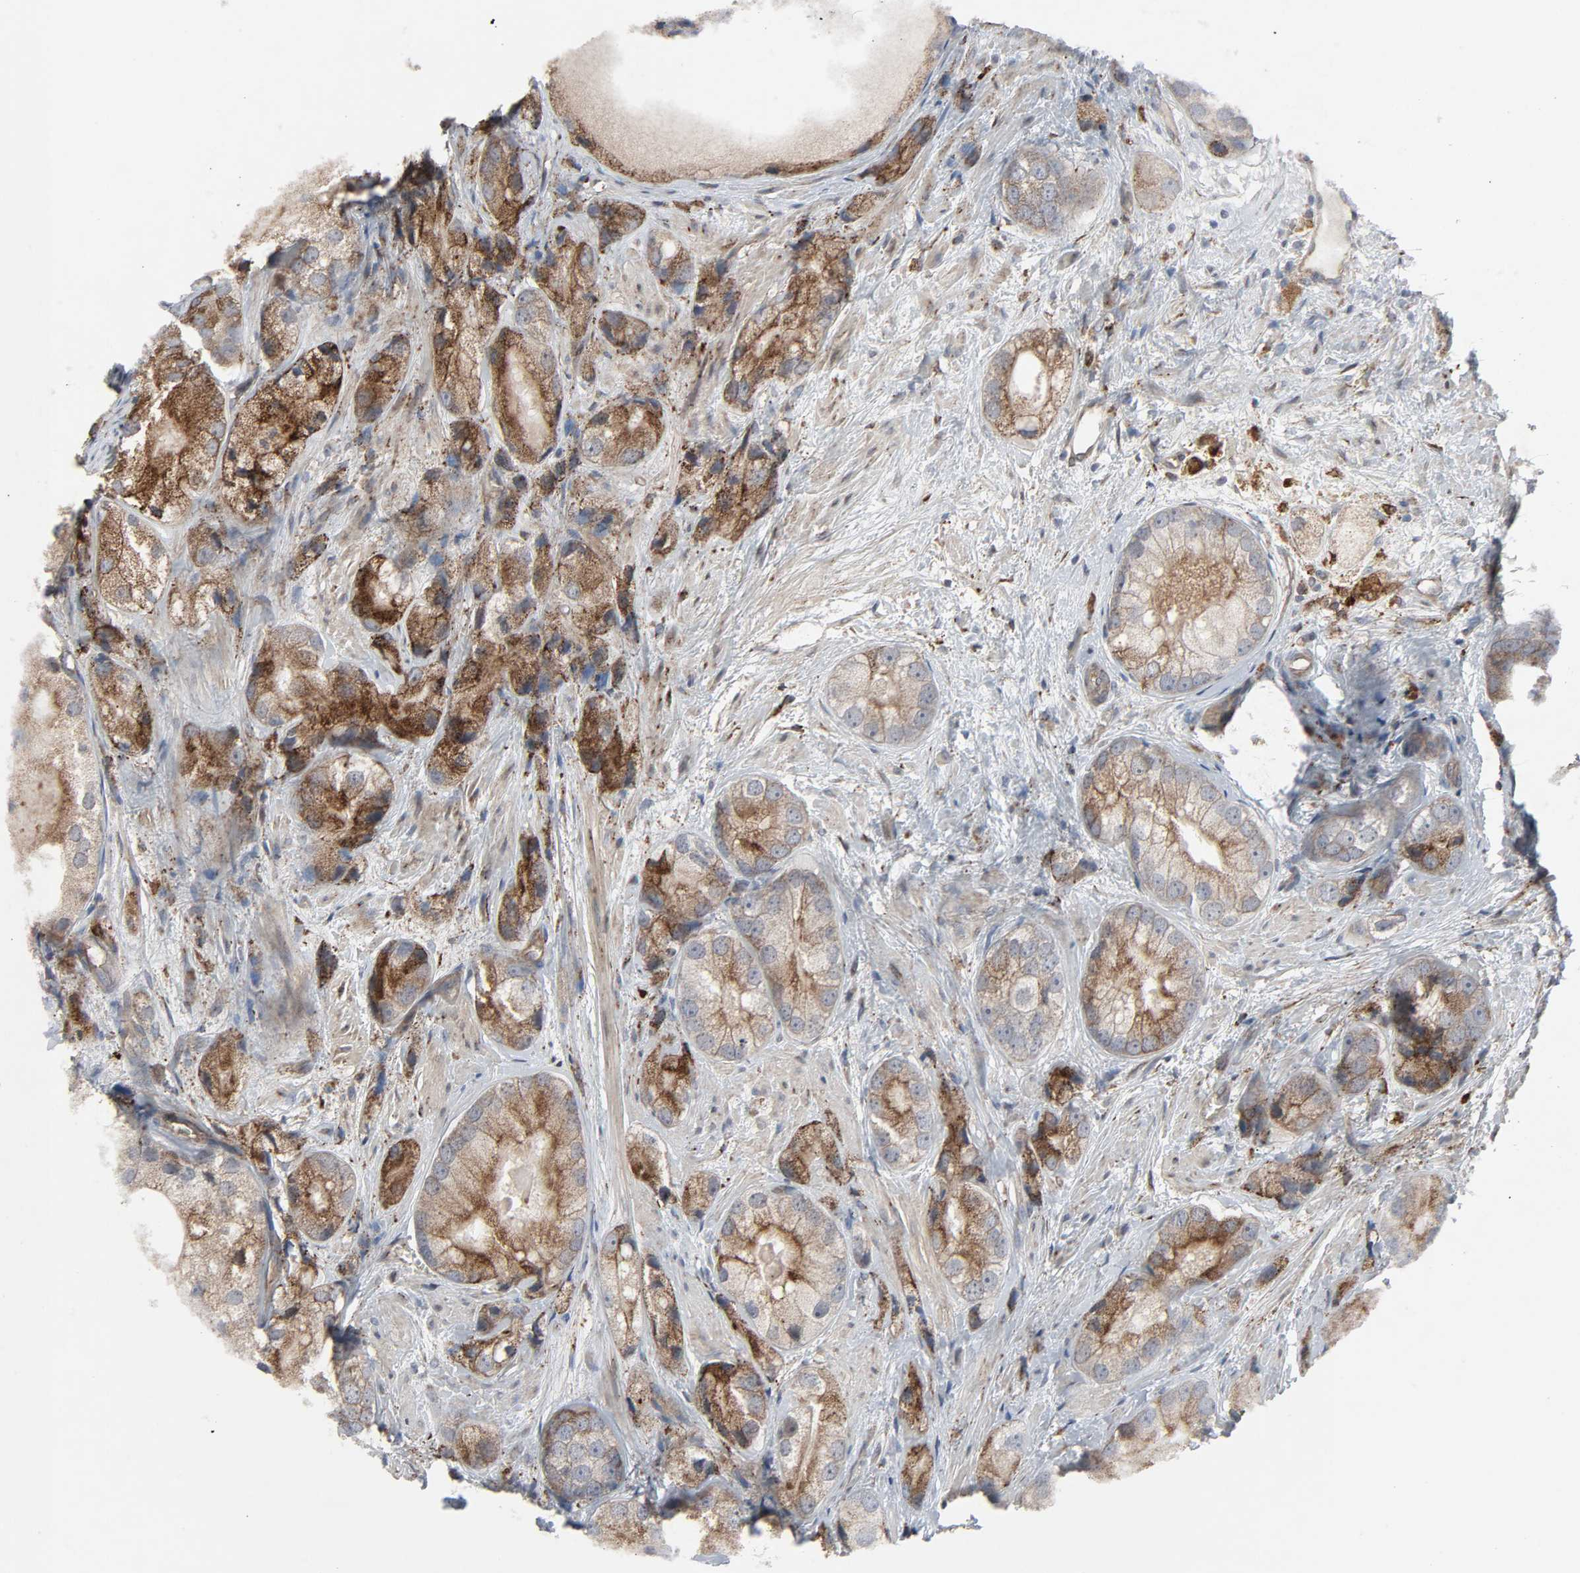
{"staining": {"intensity": "moderate", "quantity": ">75%", "location": "cytoplasmic/membranous"}, "tissue": "prostate cancer", "cell_type": "Tumor cells", "image_type": "cancer", "snomed": [{"axis": "morphology", "description": "Adenocarcinoma, Low grade"}, {"axis": "topography", "description": "Prostate"}], "caption": "Immunohistochemistry (IHC) staining of prostate cancer, which exhibits medium levels of moderate cytoplasmic/membranous expression in about >75% of tumor cells indicating moderate cytoplasmic/membranous protein expression. The staining was performed using DAB (brown) for protein detection and nuclei were counterstained in hematoxylin (blue).", "gene": "ADCY4", "patient": {"sex": "male", "age": 69}}